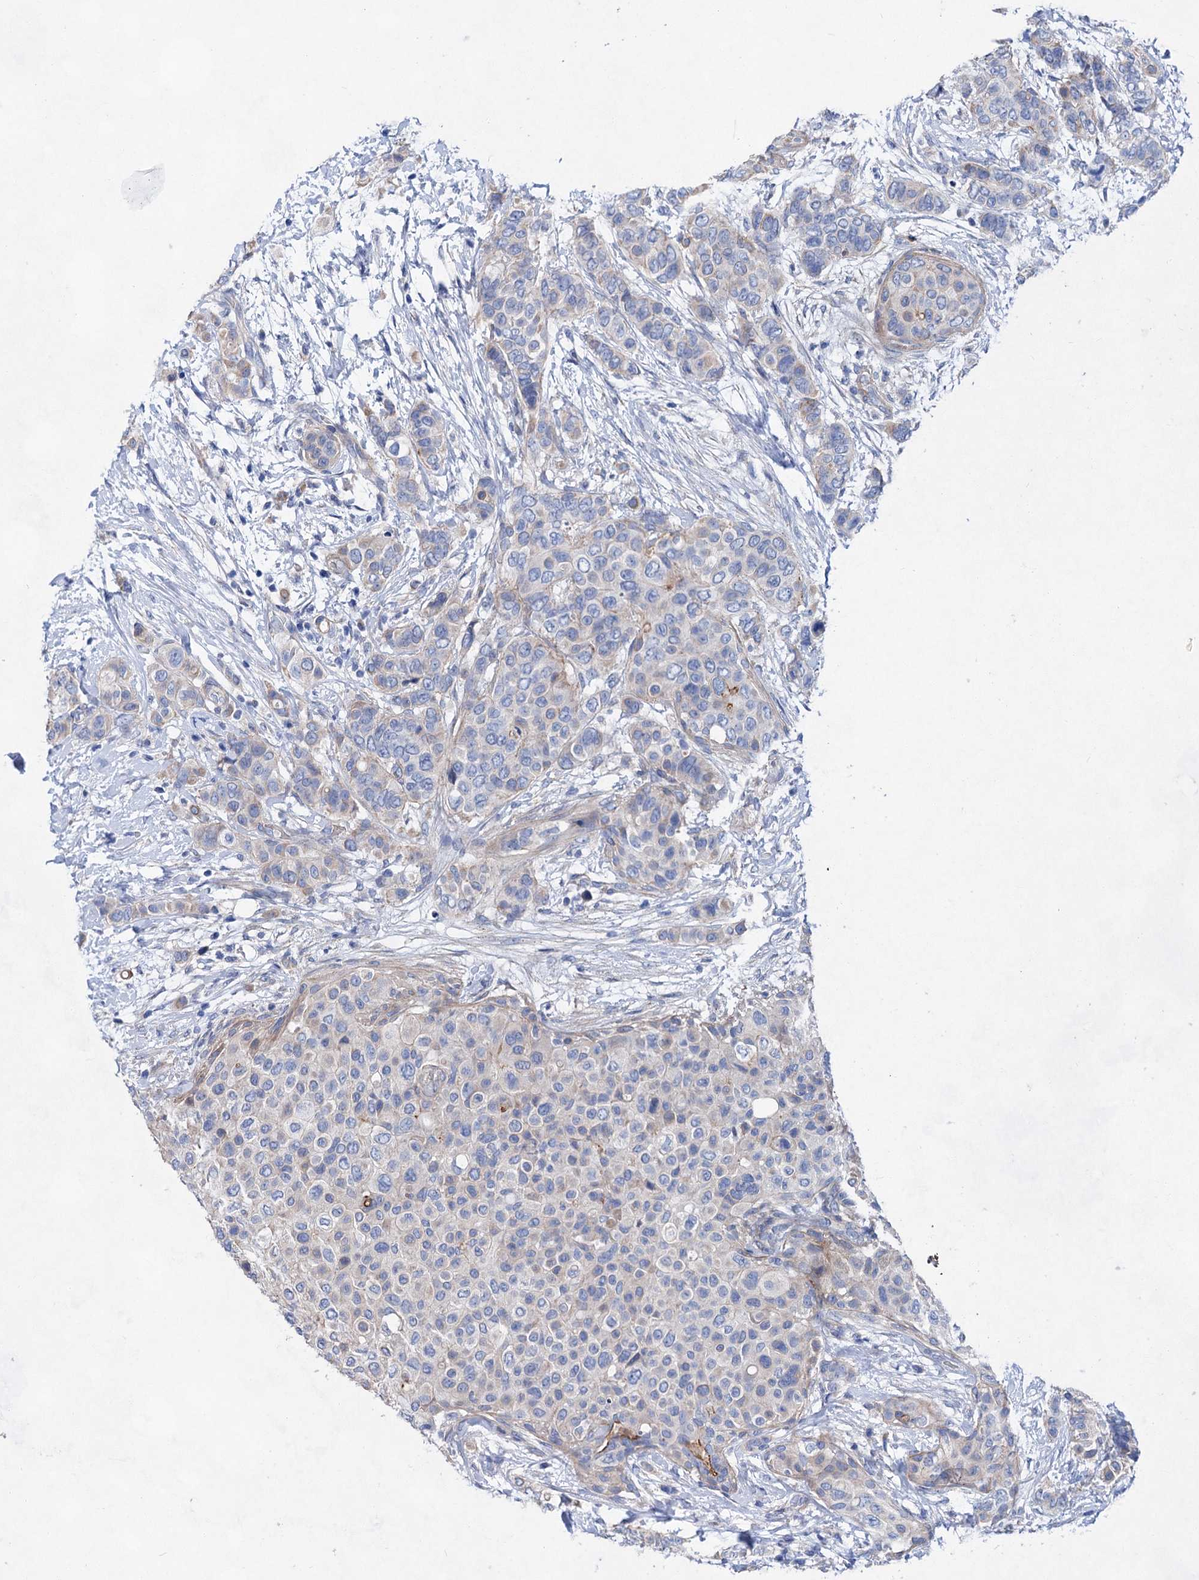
{"staining": {"intensity": "negative", "quantity": "none", "location": "none"}, "tissue": "breast cancer", "cell_type": "Tumor cells", "image_type": "cancer", "snomed": [{"axis": "morphology", "description": "Lobular carcinoma"}, {"axis": "topography", "description": "Breast"}], "caption": "A high-resolution micrograph shows IHC staining of breast cancer (lobular carcinoma), which demonstrates no significant expression in tumor cells.", "gene": "GPR155", "patient": {"sex": "female", "age": 51}}